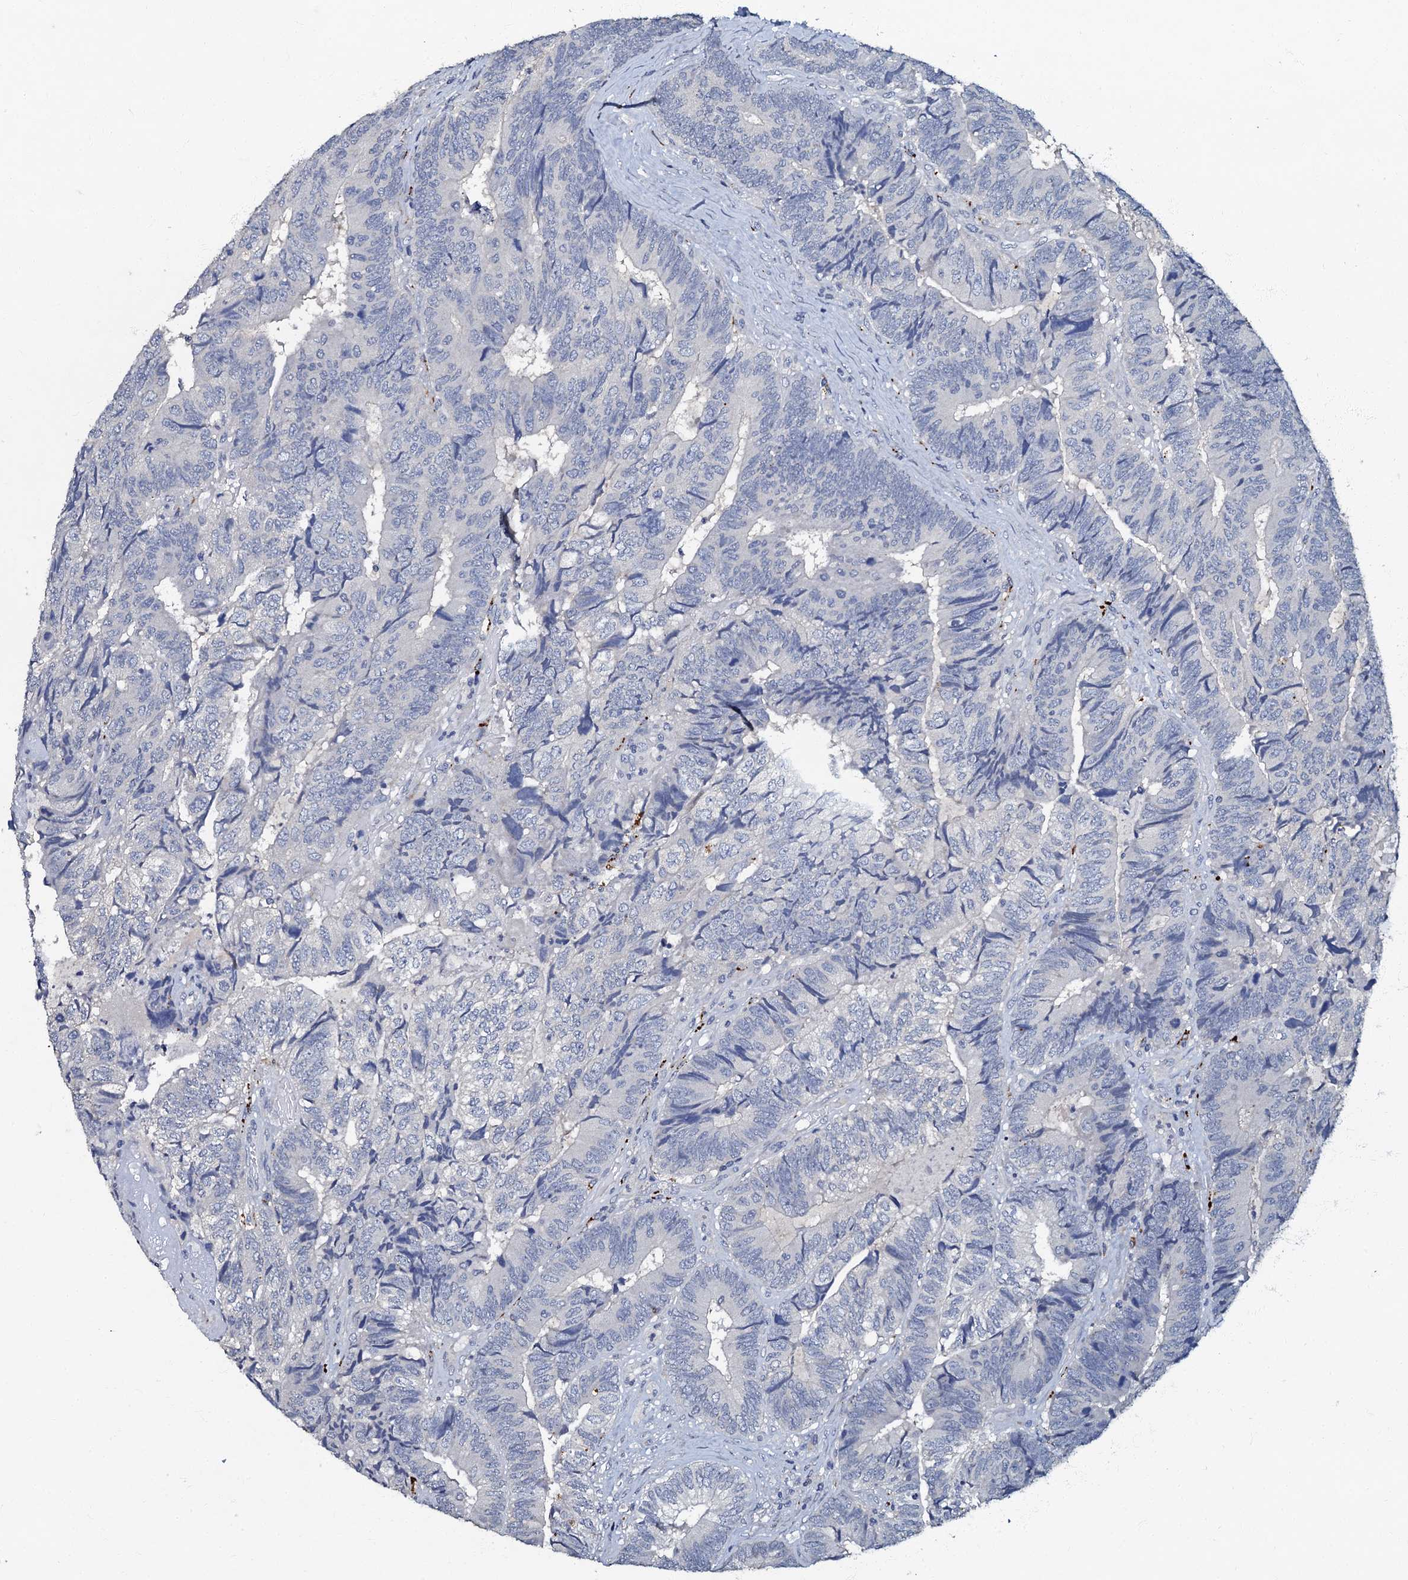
{"staining": {"intensity": "negative", "quantity": "none", "location": "none"}, "tissue": "colorectal cancer", "cell_type": "Tumor cells", "image_type": "cancer", "snomed": [{"axis": "morphology", "description": "Adenocarcinoma, NOS"}, {"axis": "topography", "description": "Colon"}], "caption": "Immunohistochemistry (IHC) of human colorectal adenocarcinoma exhibits no staining in tumor cells.", "gene": "OLAH", "patient": {"sex": "female", "age": 67}}